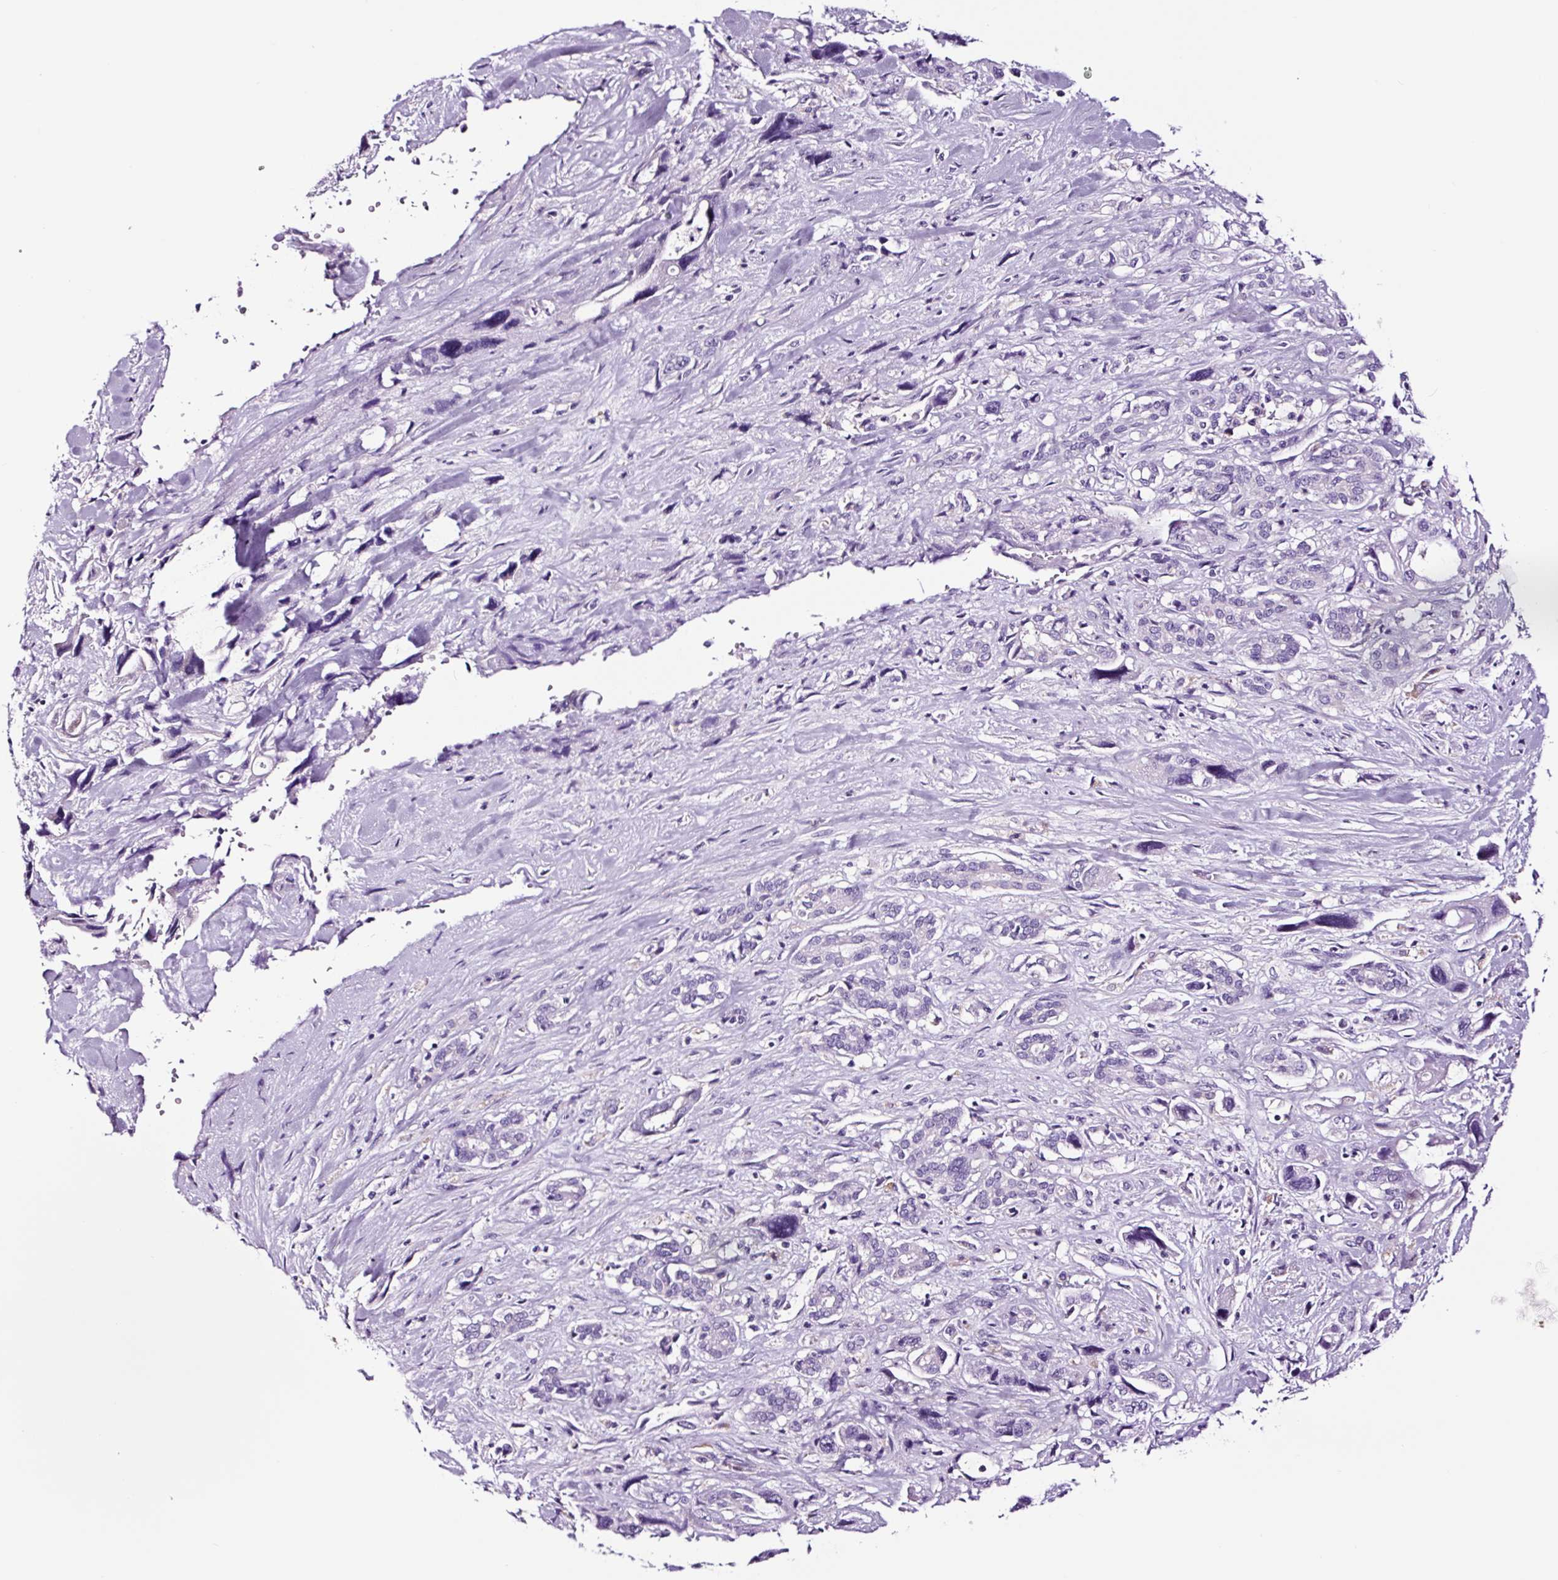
{"staining": {"intensity": "negative", "quantity": "none", "location": "none"}, "tissue": "pancreatic cancer", "cell_type": "Tumor cells", "image_type": "cancer", "snomed": [{"axis": "morphology", "description": "Adenocarcinoma, NOS"}, {"axis": "topography", "description": "Pancreas"}], "caption": "A photomicrograph of pancreatic cancer (adenocarcinoma) stained for a protein exhibits no brown staining in tumor cells.", "gene": "FBXL7", "patient": {"sex": "male", "age": 46}}